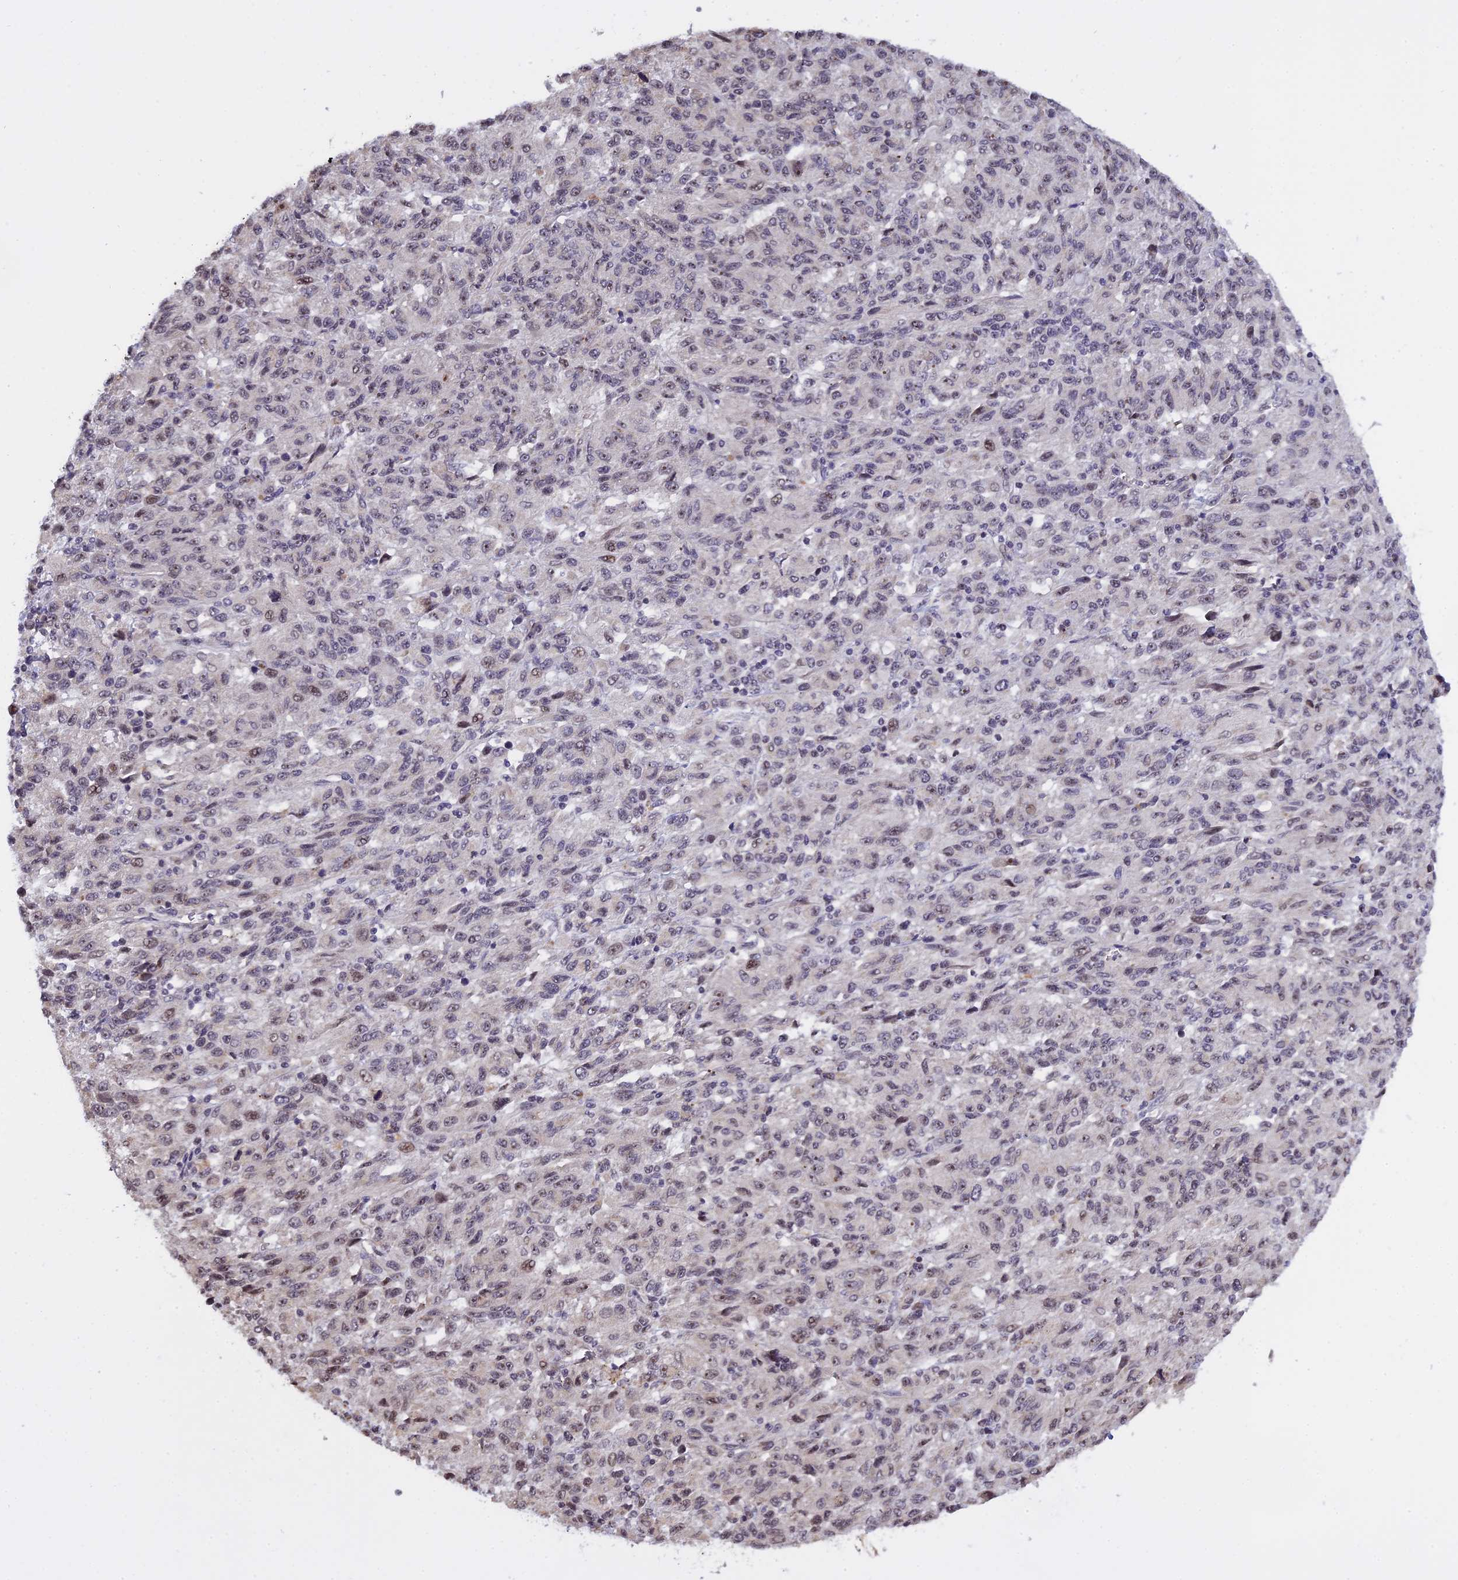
{"staining": {"intensity": "weak", "quantity": "<25%", "location": "nuclear"}, "tissue": "melanoma", "cell_type": "Tumor cells", "image_type": "cancer", "snomed": [{"axis": "morphology", "description": "Malignant melanoma, Metastatic site"}, {"axis": "topography", "description": "Lung"}], "caption": "Histopathology image shows no protein staining in tumor cells of melanoma tissue.", "gene": "MGA", "patient": {"sex": "male", "age": 64}}